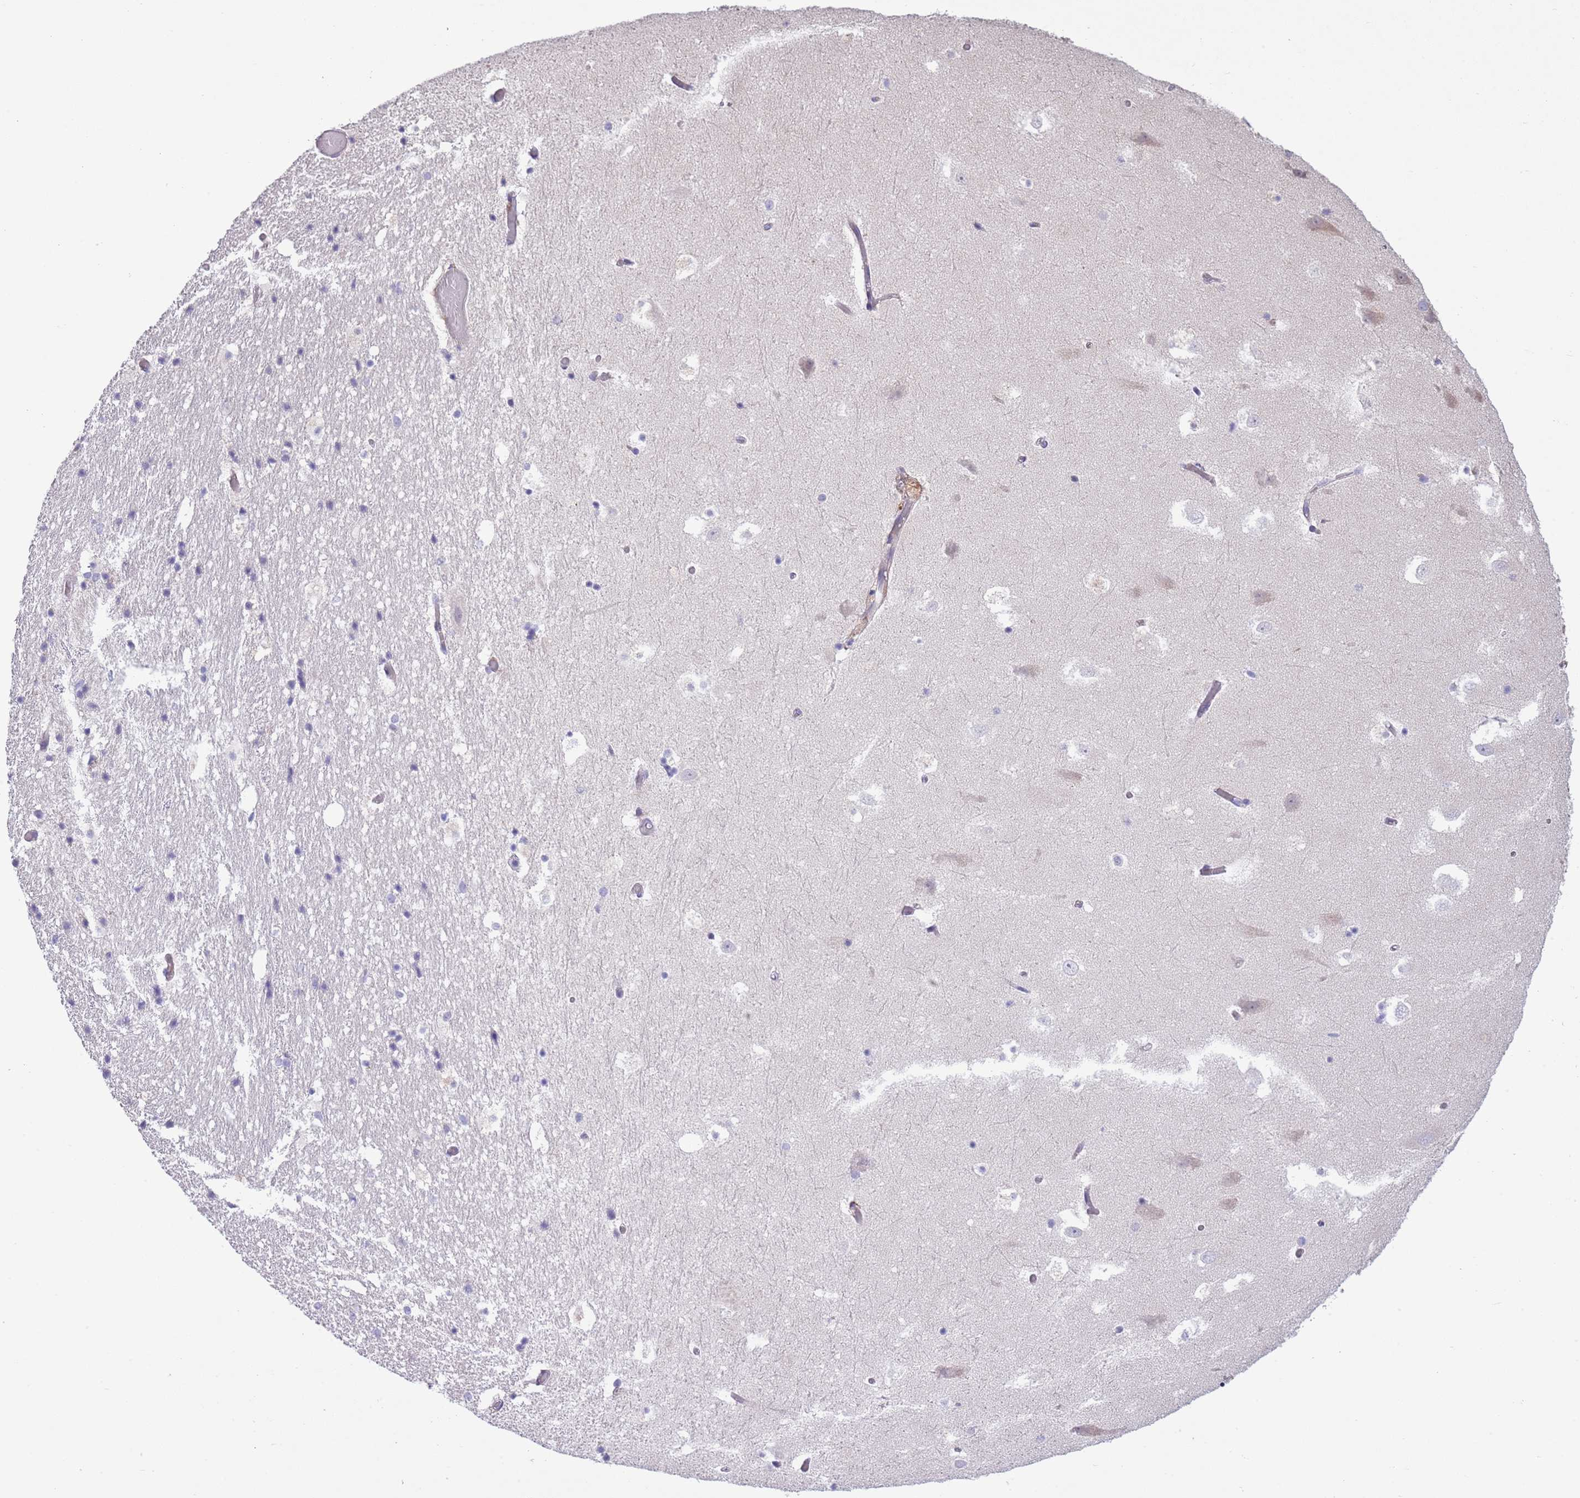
{"staining": {"intensity": "negative", "quantity": "none", "location": "none"}, "tissue": "hippocampus", "cell_type": "Glial cells", "image_type": "normal", "snomed": [{"axis": "morphology", "description": "Normal tissue, NOS"}, {"axis": "topography", "description": "Hippocampus"}], "caption": "Immunohistochemistry photomicrograph of benign human hippocampus stained for a protein (brown), which displays no positivity in glial cells. (DAB immunohistochemistry visualized using brightfield microscopy, high magnification).", "gene": "ABHD17C", "patient": {"sex": "female", "age": 52}}